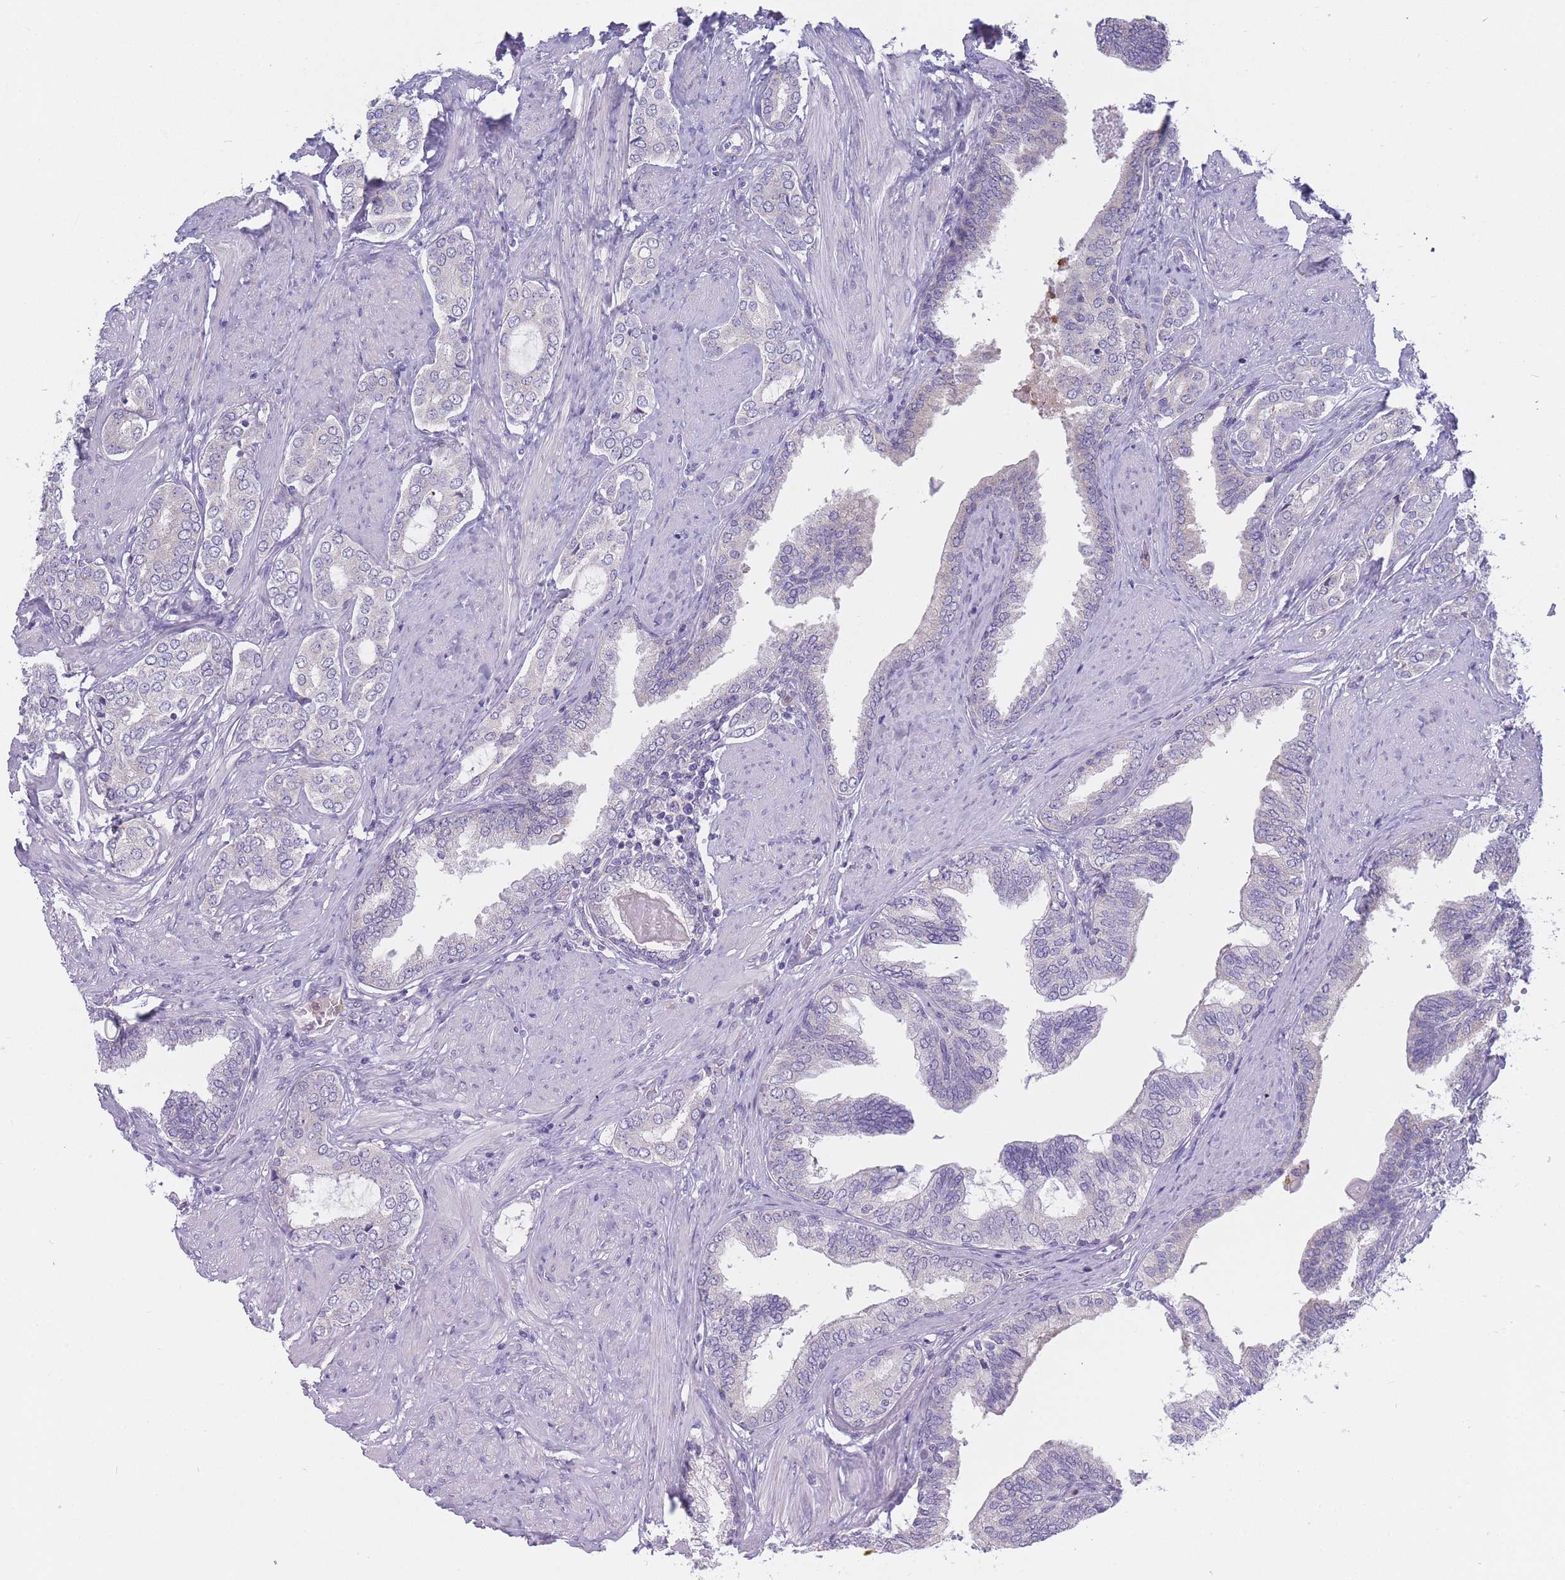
{"staining": {"intensity": "negative", "quantity": "none", "location": "none"}, "tissue": "prostate cancer", "cell_type": "Tumor cells", "image_type": "cancer", "snomed": [{"axis": "morphology", "description": "Adenocarcinoma, High grade"}, {"axis": "topography", "description": "Prostate"}], "caption": "Protein analysis of adenocarcinoma (high-grade) (prostate) displays no significant expression in tumor cells.", "gene": "NDUFAF6", "patient": {"sex": "male", "age": 71}}